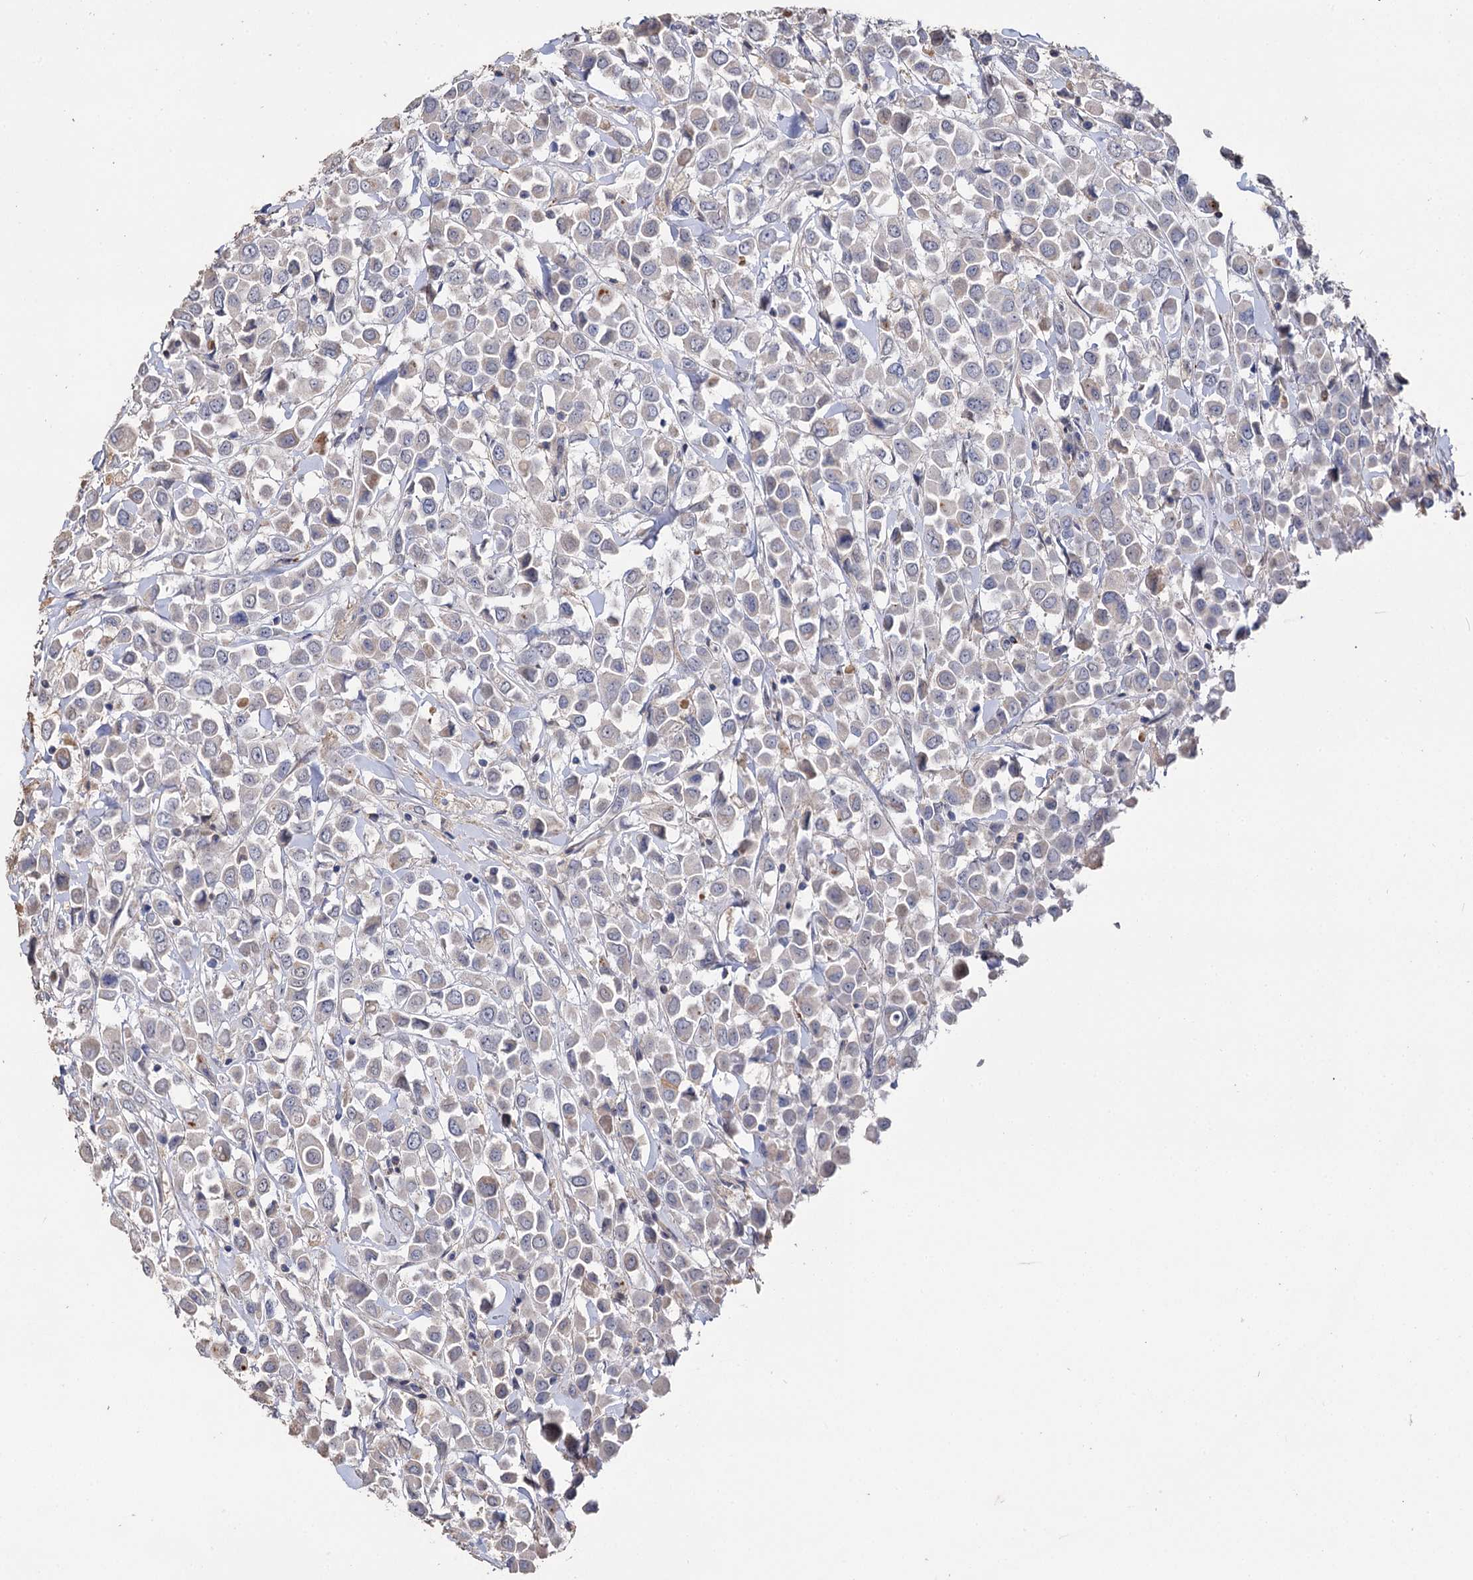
{"staining": {"intensity": "negative", "quantity": "none", "location": "none"}, "tissue": "breast cancer", "cell_type": "Tumor cells", "image_type": "cancer", "snomed": [{"axis": "morphology", "description": "Duct carcinoma"}, {"axis": "topography", "description": "Breast"}], "caption": "This is a micrograph of immunohistochemistry (IHC) staining of breast invasive ductal carcinoma, which shows no expression in tumor cells.", "gene": "DNAH6", "patient": {"sex": "female", "age": 61}}